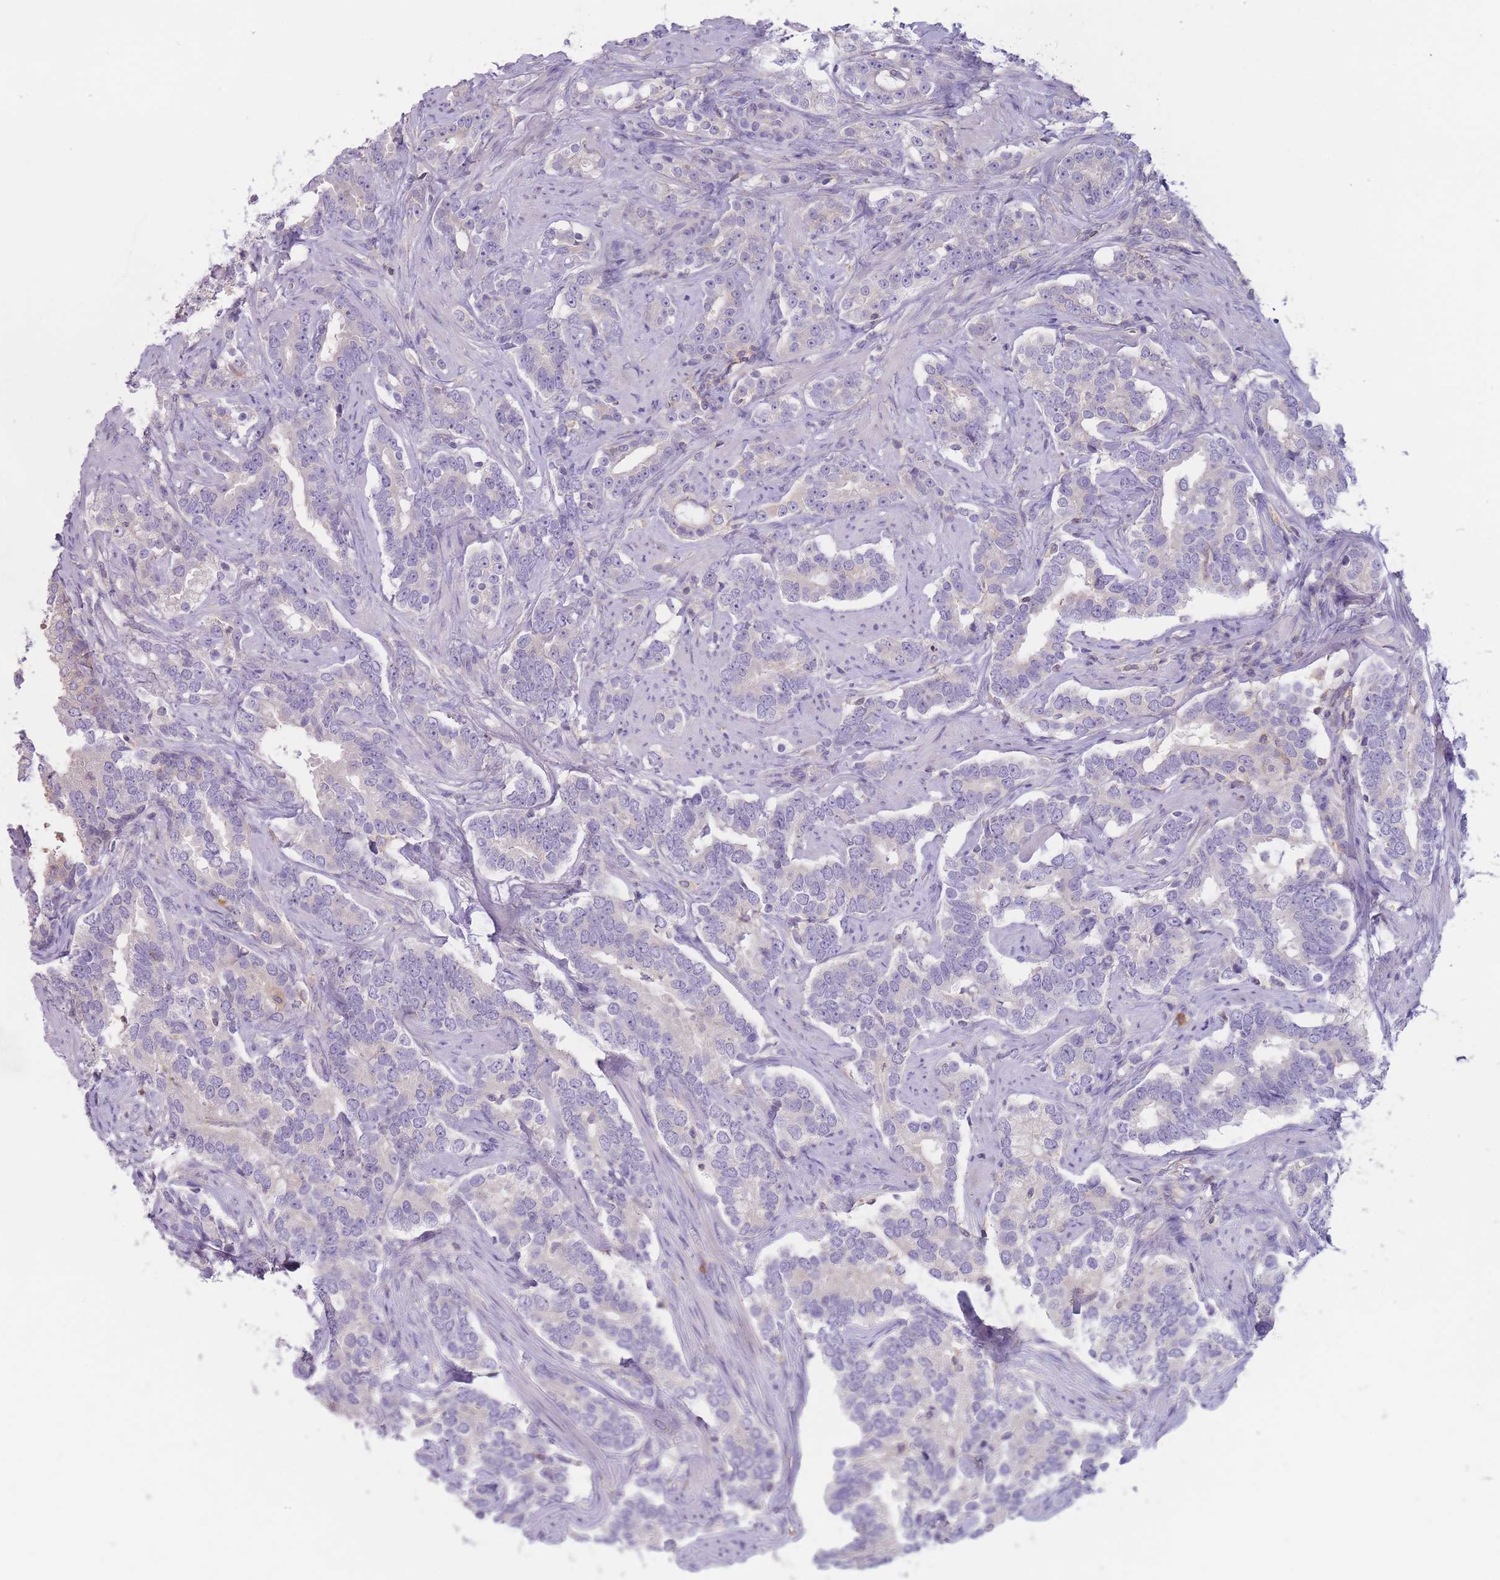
{"staining": {"intensity": "negative", "quantity": "none", "location": "none"}, "tissue": "prostate cancer", "cell_type": "Tumor cells", "image_type": "cancer", "snomed": [{"axis": "morphology", "description": "Adenocarcinoma, High grade"}, {"axis": "topography", "description": "Prostate"}], "caption": "Prostate adenocarcinoma (high-grade) stained for a protein using immunohistochemistry (IHC) demonstrates no positivity tumor cells.", "gene": "ST3GAL4", "patient": {"sex": "male", "age": 64}}